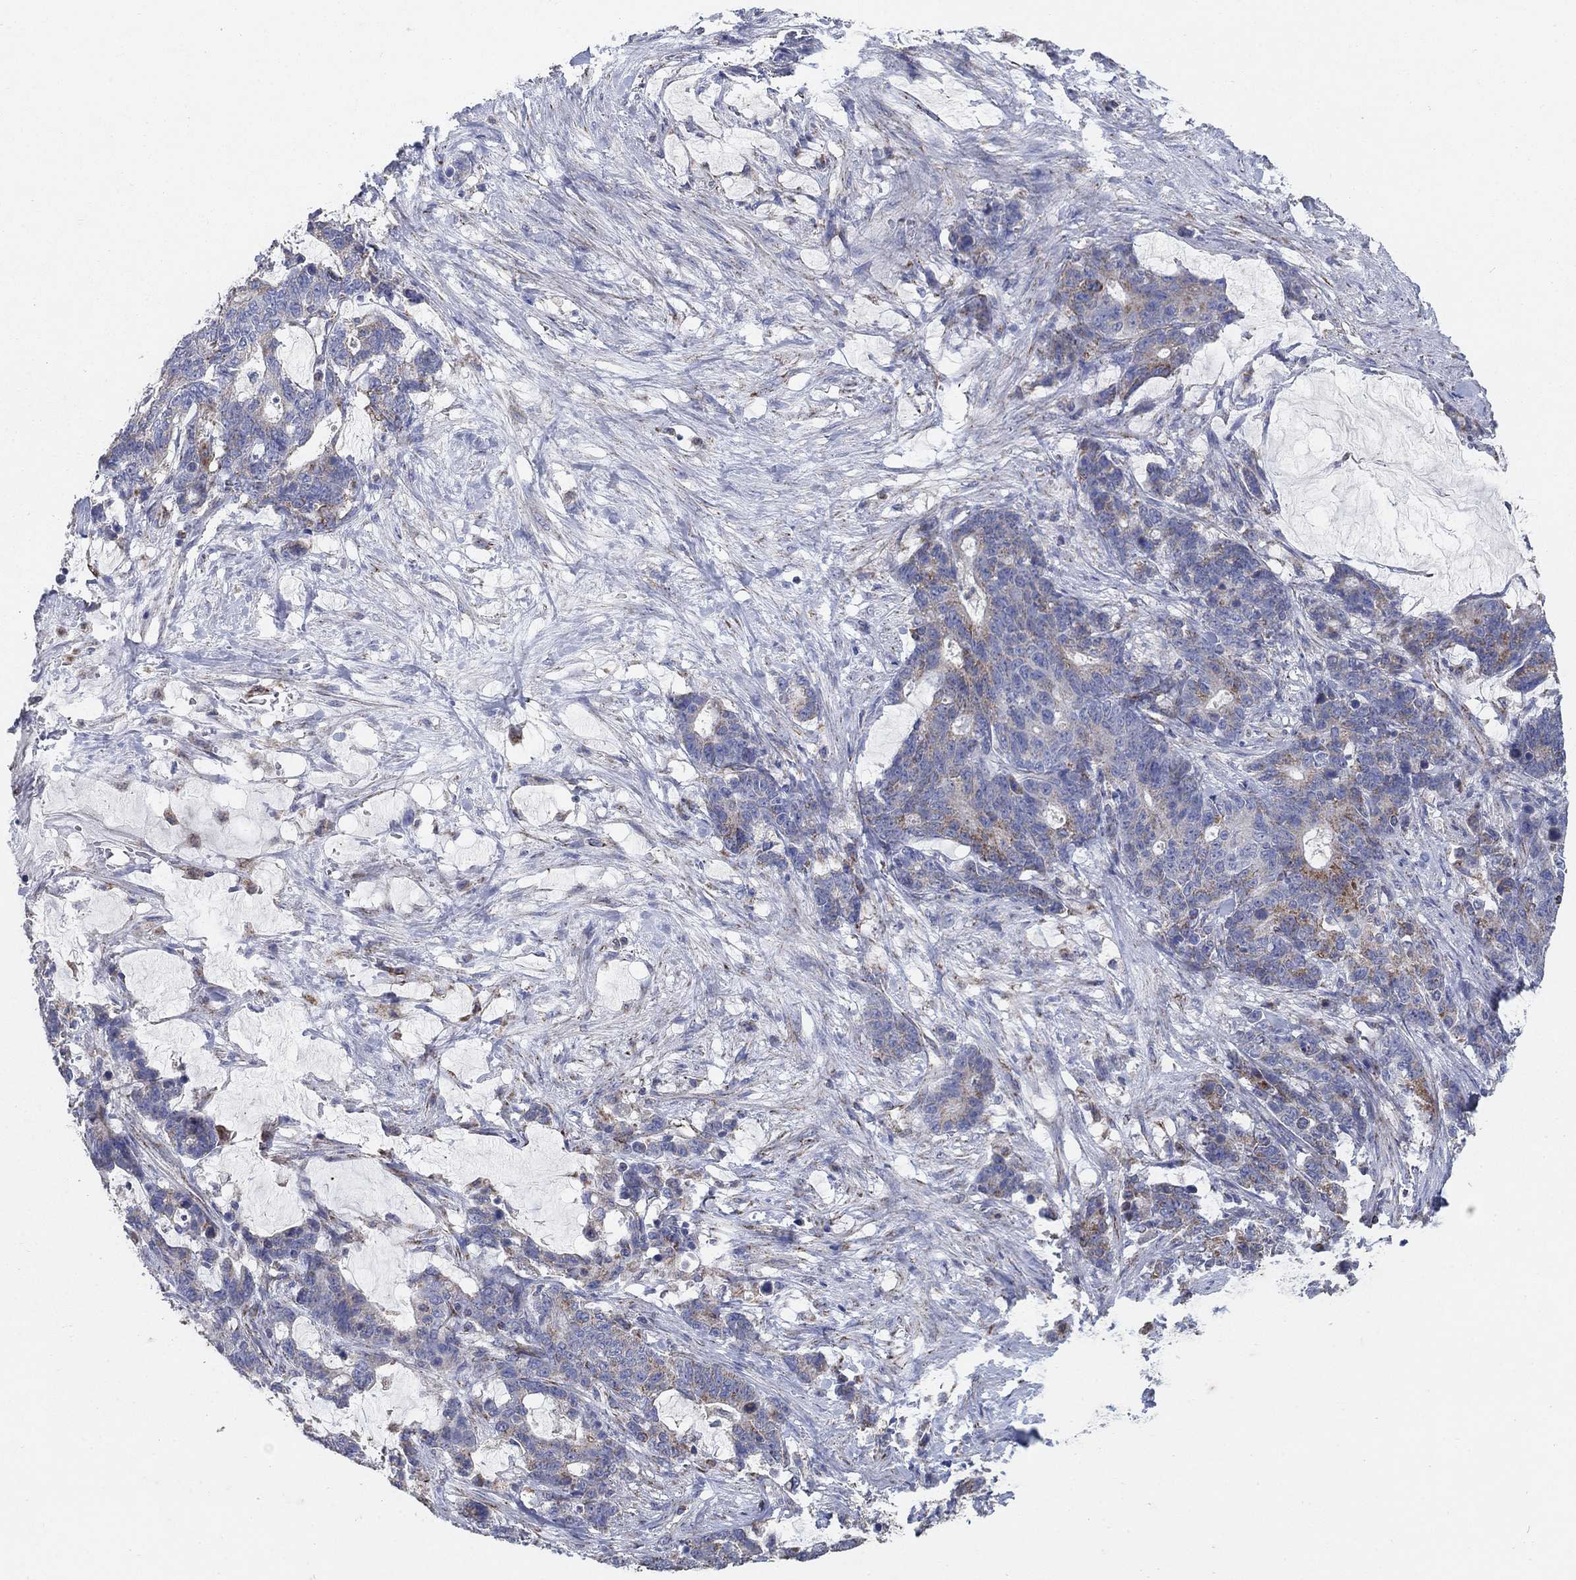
{"staining": {"intensity": "weak", "quantity": "25%-75%", "location": "cytoplasmic/membranous"}, "tissue": "stomach cancer", "cell_type": "Tumor cells", "image_type": "cancer", "snomed": [{"axis": "morphology", "description": "Normal tissue, NOS"}, {"axis": "morphology", "description": "Adenocarcinoma, NOS"}, {"axis": "topography", "description": "Stomach"}], "caption": "Tumor cells demonstrate weak cytoplasmic/membranous expression in about 25%-75% of cells in stomach adenocarcinoma.", "gene": "PNPLA2", "patient": {"sex": "female", "age": 64}}